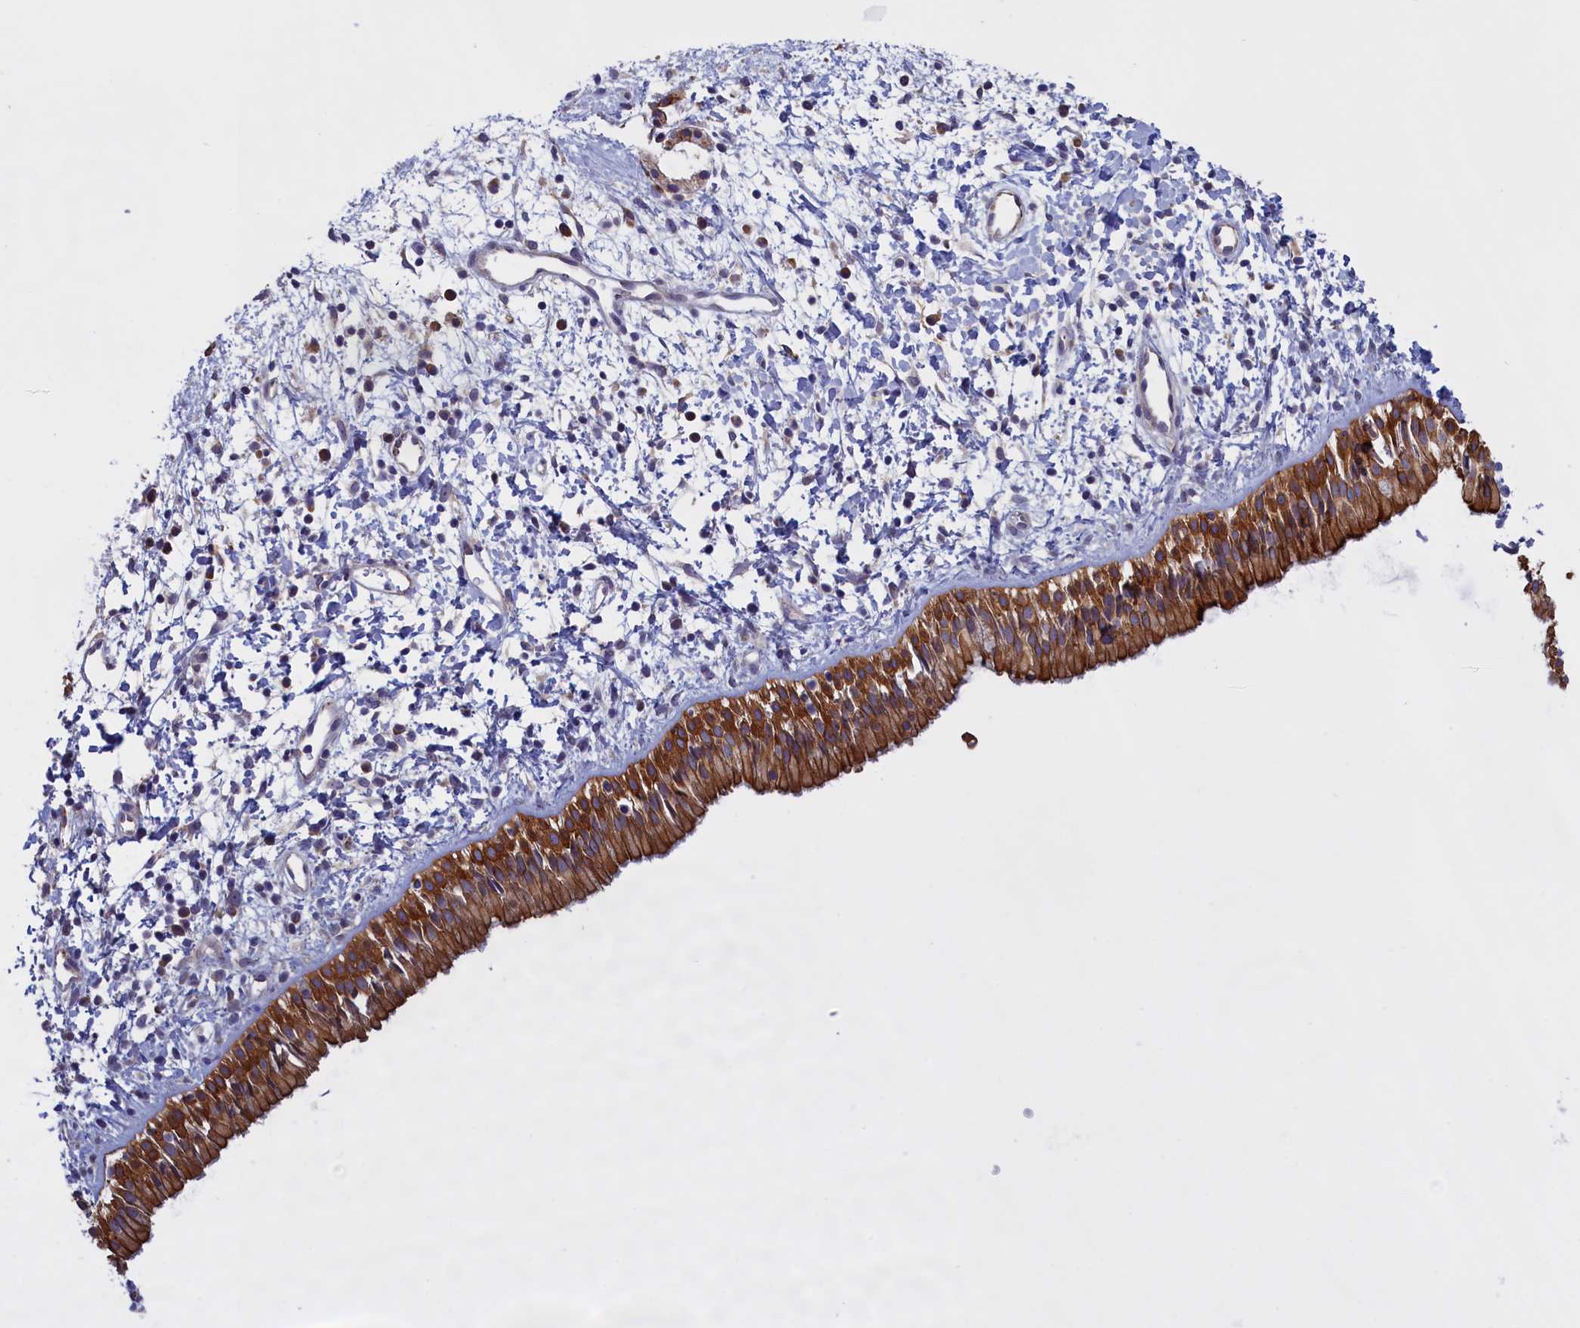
{"staining": {"intensity": "strong", "quantity": "25%-75%", "location": "cytoplasmic/membranous"}, "tissue": "nasopharynx", "cell_type": "Respiratory epithelial cells", "image_type": "normal", "snomed": [{"axis": "morphology", "description": "Normal tissue, NOS"}, {"axis": "topography", "description": "Nasopharynx"}], "caption": "High-power microscopy captured an immunohistochemistry (IHC) micrograph of unremarkable nasopharynx, revealing strong cytoplasmic/membranous expression in about 25%-75% of respiratory epithelial cells.", "gene": "COL19A1", "patient": {"sex": "male", "age": 22}}